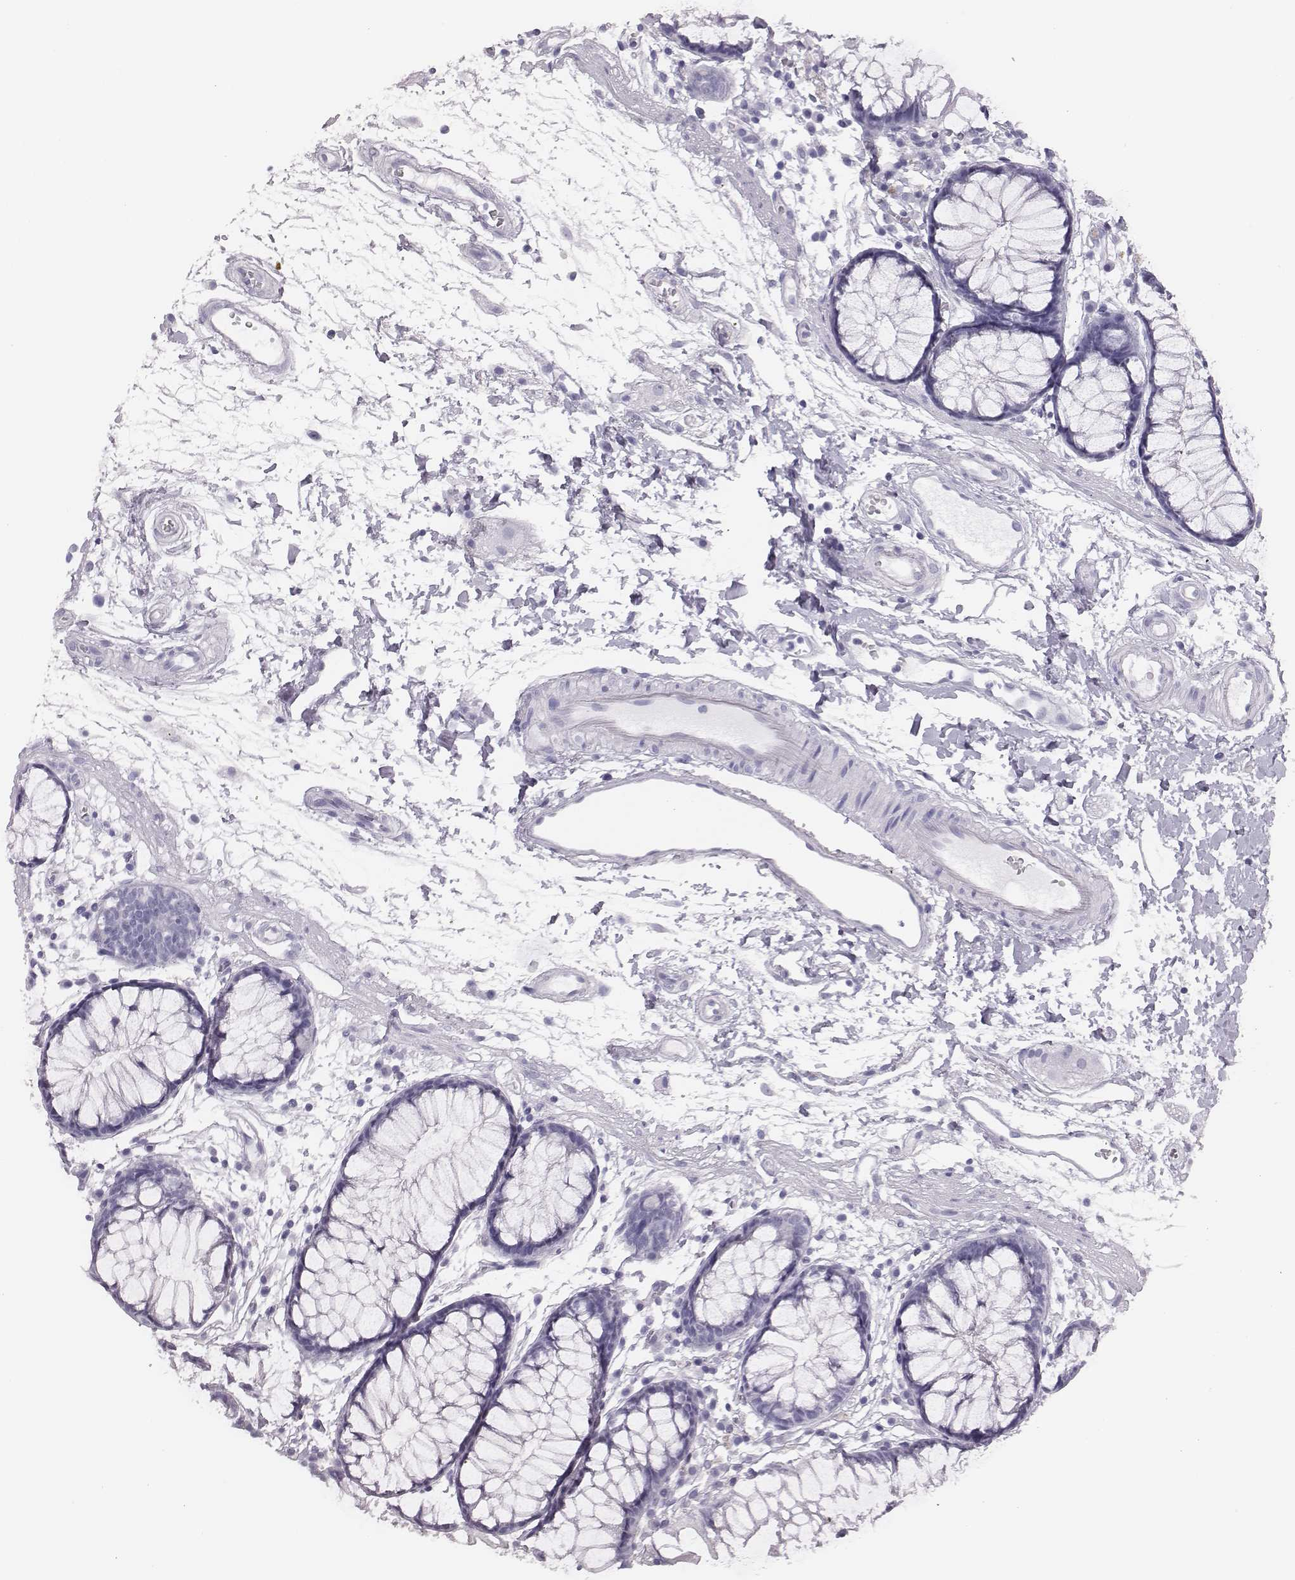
{"staining": {"intensity": "negative", "quantity": "none", "location": "none"}, "tissue": "colon", "cell_type": "Endothelial cells", "image_type": "normal", "snomed": [{"axis": "morphology", "description": "Normal tissue, NOS"}, {"axis": "morphology", "description": "Adenocarcinoma, NOS"}, {"axis": "topography", "description": "Colon"}], "caption": "Endothelial cells are negative for brown protein staining in normal colon. The staining was performed using DAB (3,3'-diaminobenzidine) to visualize the protein expression in brown, while the nuclei were stained in blue with hematoxylin (Magnification: 20x).", "gene": "H1", "patient": {"sex": "male", "age": 65}}